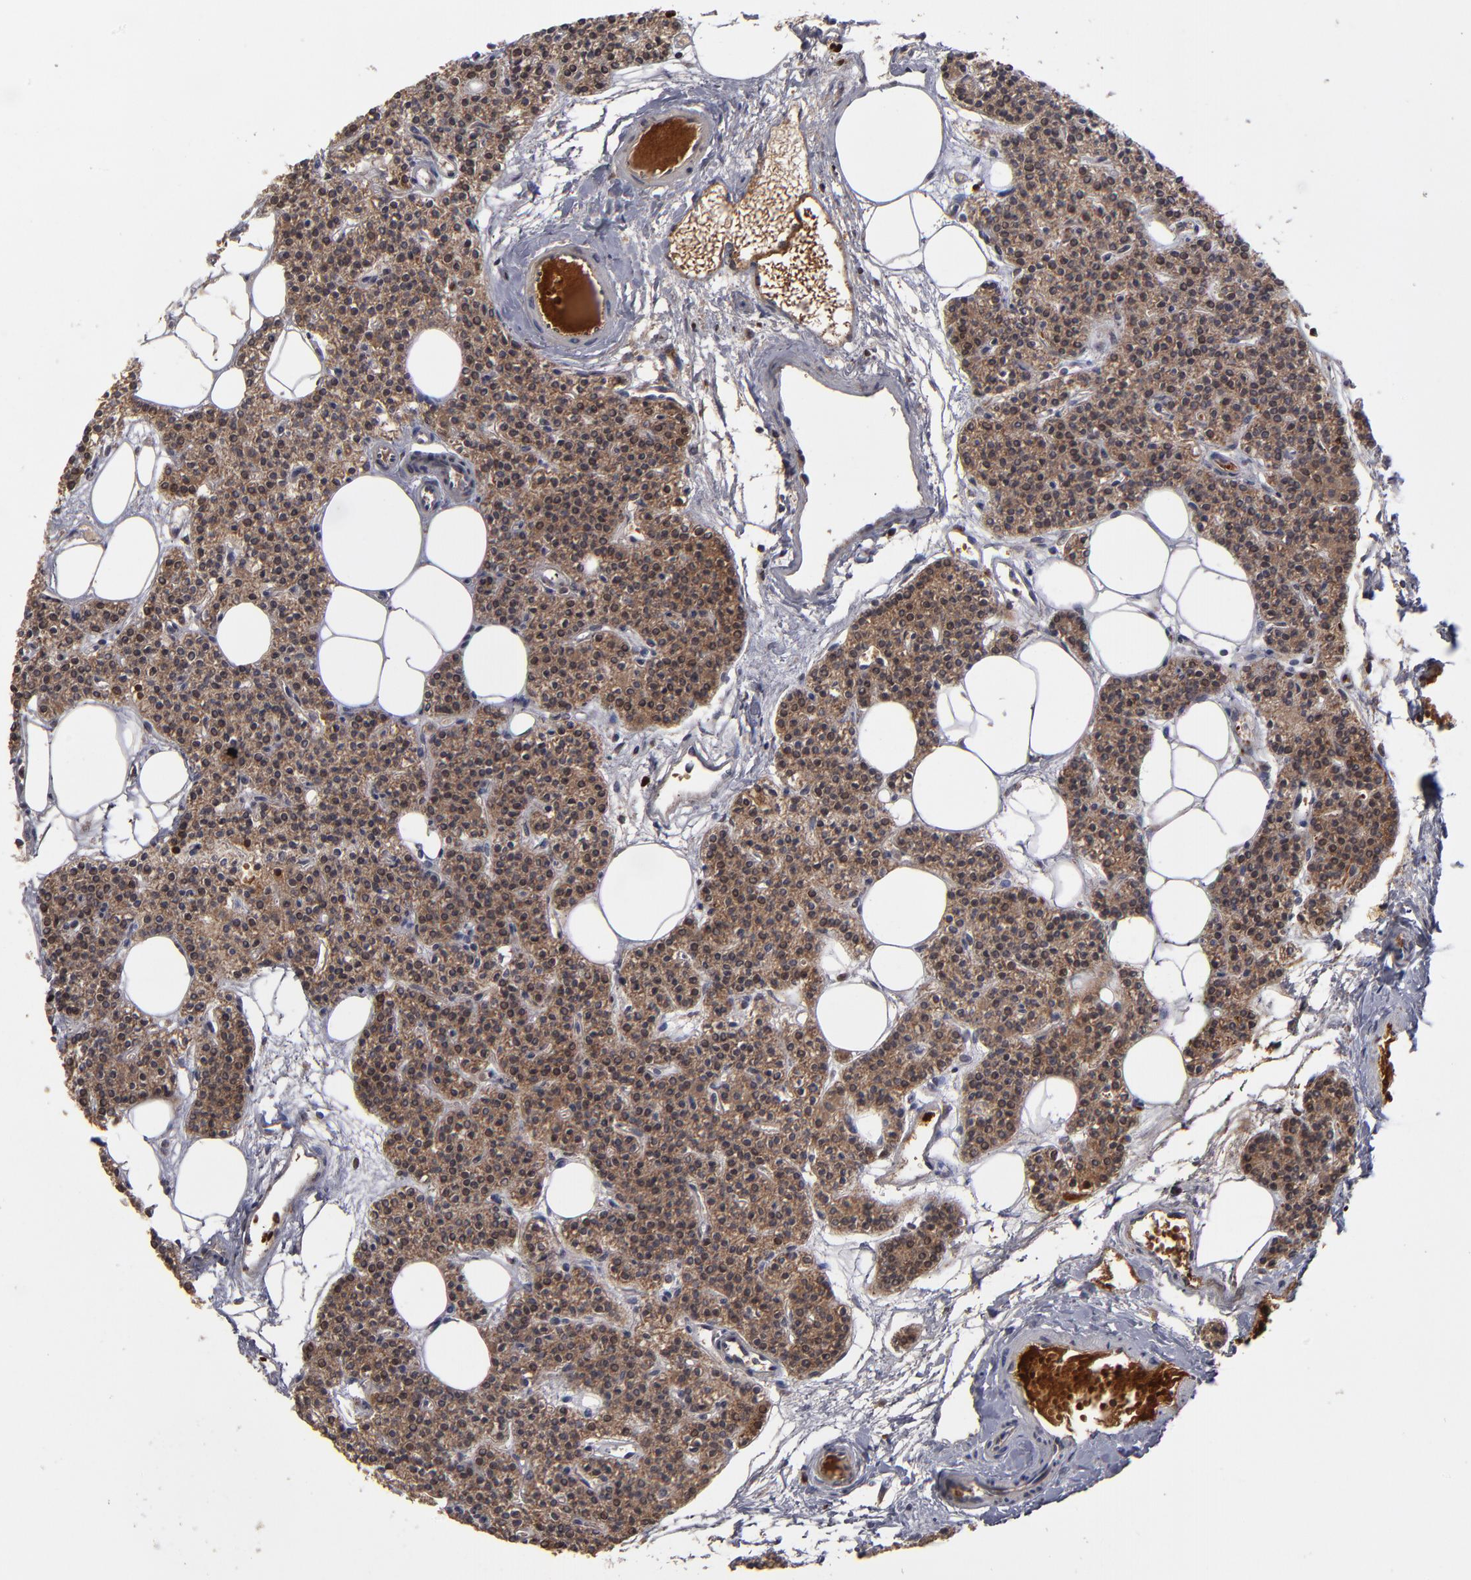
{"staining": {"intensity": "moderate", "quantity": ">75%", "location": "cytoplasmic/membranous"}, "tissue": "parathyroid gland", "cell_type": "Glandular cells", "image_type": "normal", "snomed": [{"axis": "morphology", "description": "Normal tissue, NOS"}, {"axis": "topography", "description": "Parathyroid gland"}], "caption": "Immunohistochemical staining of unremarkable human parathyroid gland displays >75% levels of moderate cytoplasmic/membranous protein positivity in approximately >75% of glandular cells. (DAB = brown stain, brightfield microscopy at high magnification).", "gene": "EXD2", "patient": {"sex": "female", "age": 17}}